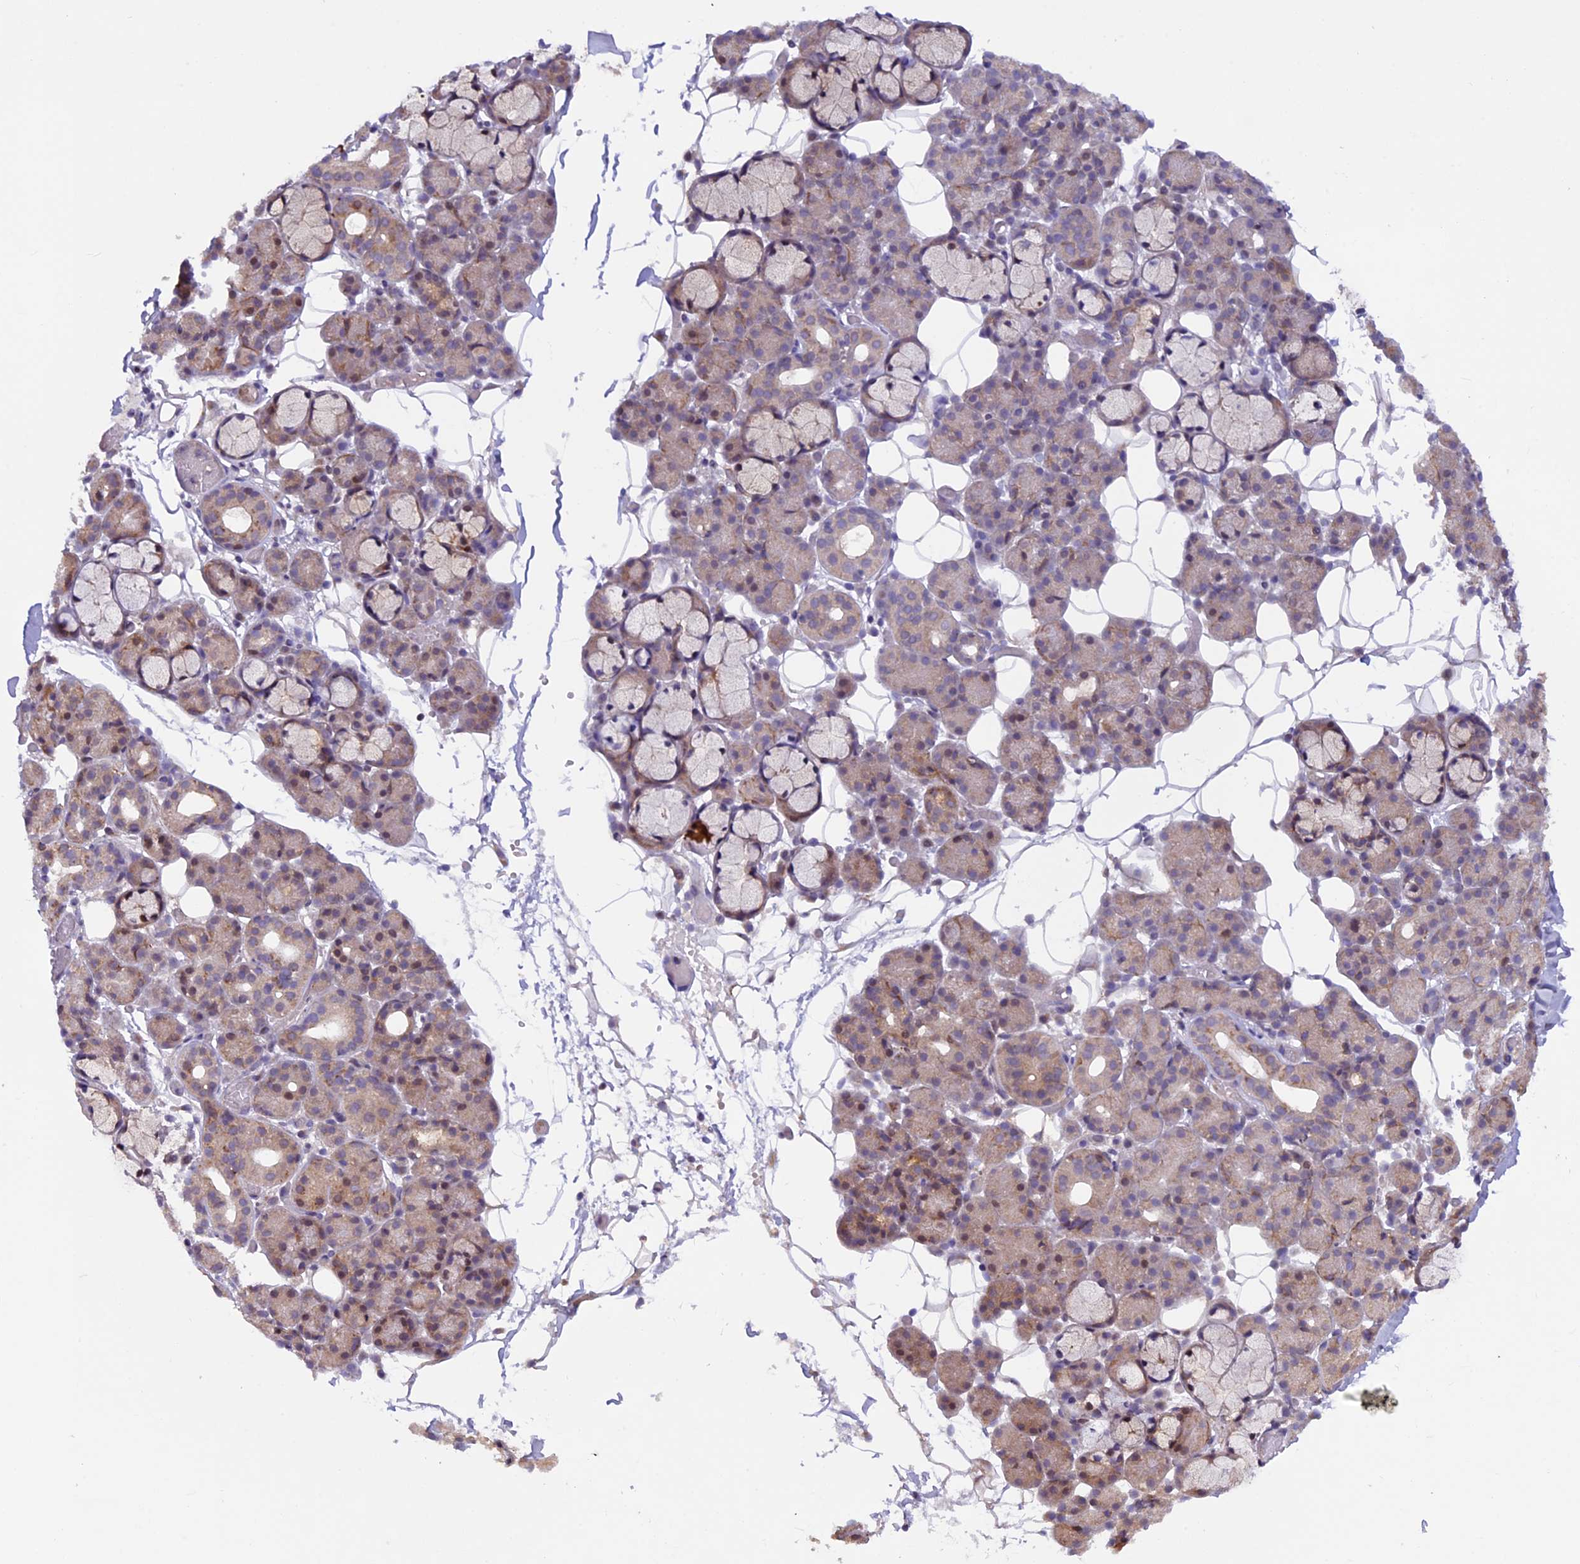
{"staining": {"intensity": "weak", "quantity": "25%-75%", "location": "cytoplasmic/membranous,nuclear"}, "tissue": "salivary gland", "cell_type": "Glandular cells", "image_type": "normal", "snomed": [{"axis": "morphology", "description": "Normal tissue, NOS"}, {"axis": "topography", "description": "Salivary gland"}], "caption": "High-power microscopy captured an immunohistochemistry histopathology image of benign salivary gland, revealing weak cytoplasmic/membranous,nuclear positivity in approximately 25%-75% of glandular cells.", "gene": "MAN2C1", "patient": {"sex": "male", "age": 63}}